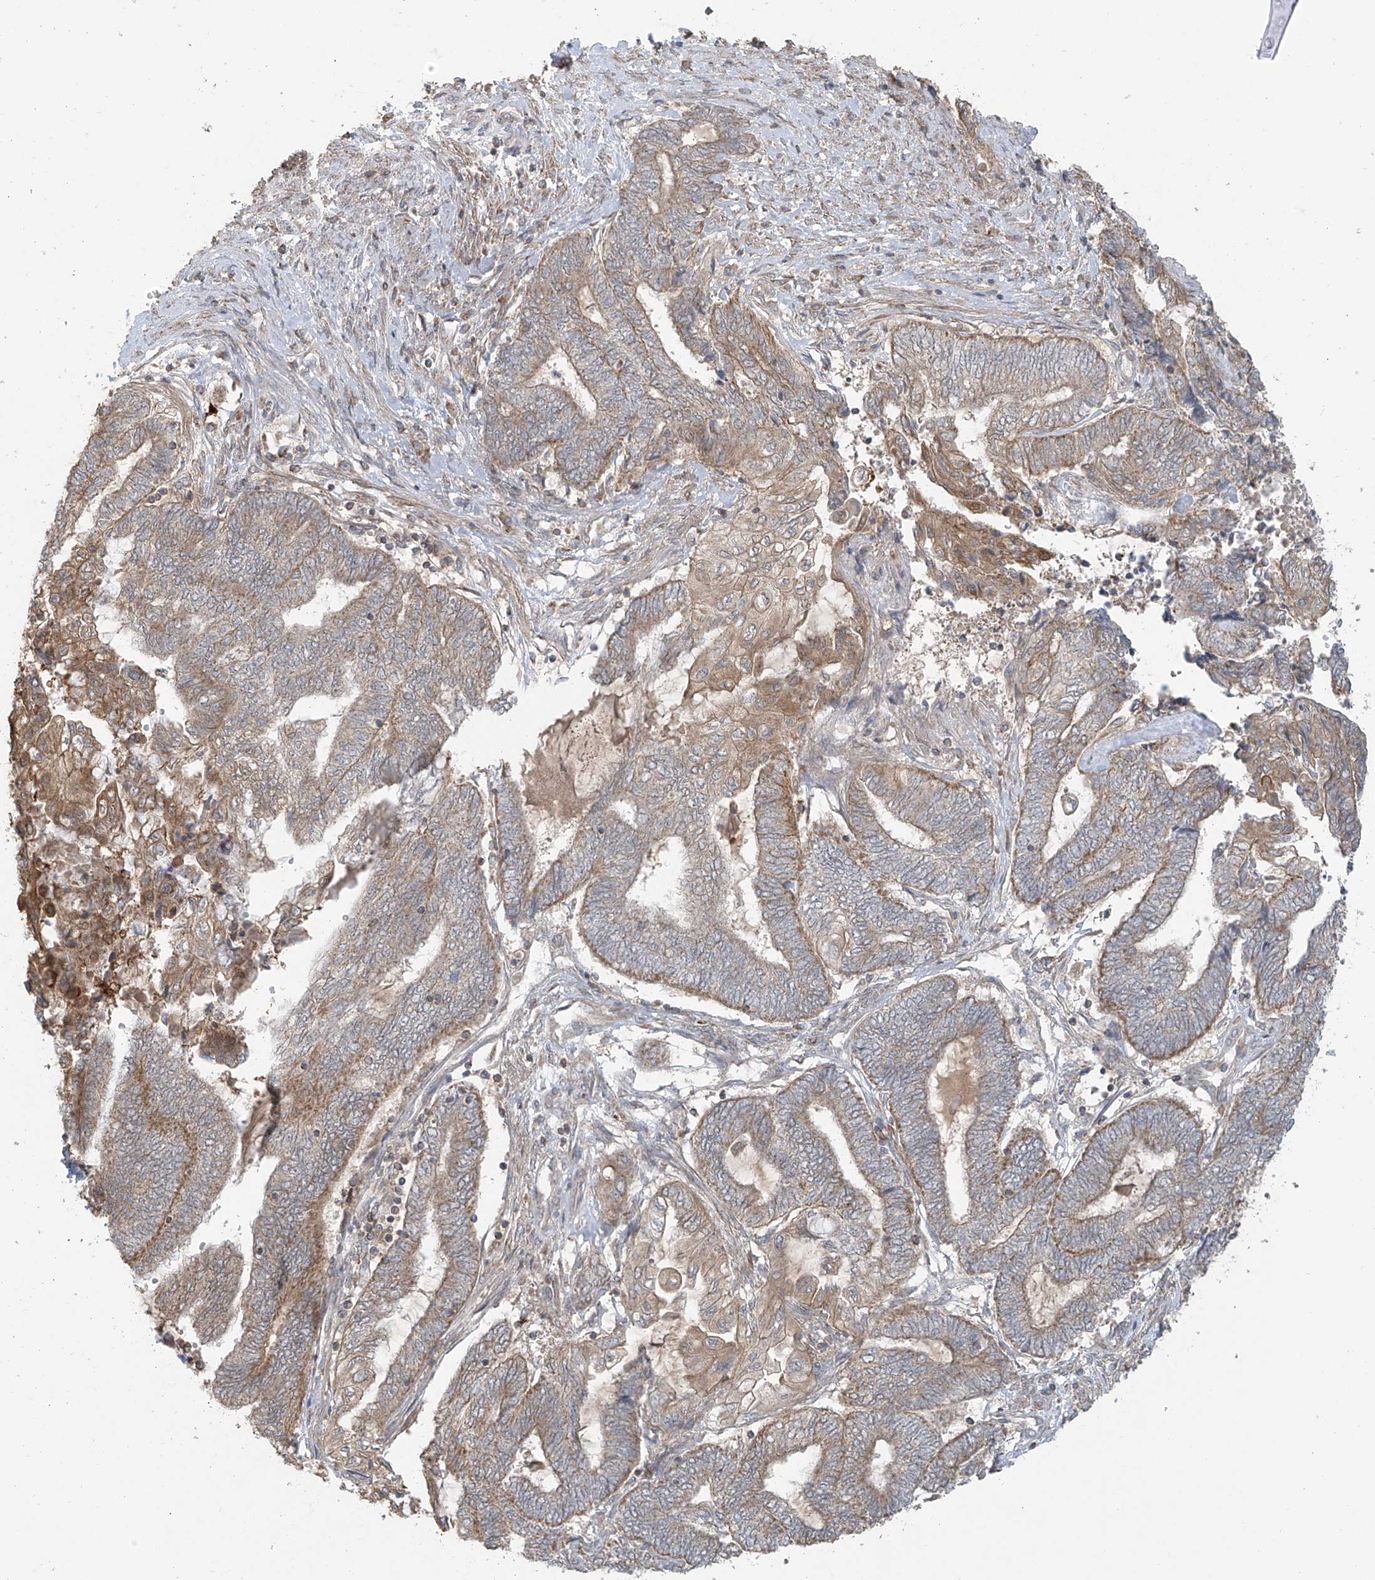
{"staining": {"intensity": "weak", "quantity": "25%-75%", "location": "cytoplasmic/membranous"}, "tissue": "endometrial cancer", "cell_type": "Tumor cells", "image_type": "cancer", "snomed": [{"axis": "morphology", "description": "Adenocarcinoma, NOS"}, {"axis": "topography", "description": "Uterus"}, {"axis": "topography", "description": "Endometrium"}], "caption": "High-magnification brightfield microscopy of endometrial cancer (adenocarcinoma) stained with DAB (brown) and counterstained with hematoxylin (blue). tumor cells exhibit weak cytoplasmic/membranous expression is seen in about25%-75% of cells.", "gene": "HDDC2", "patient": {"sex": "female", "age": 70}}